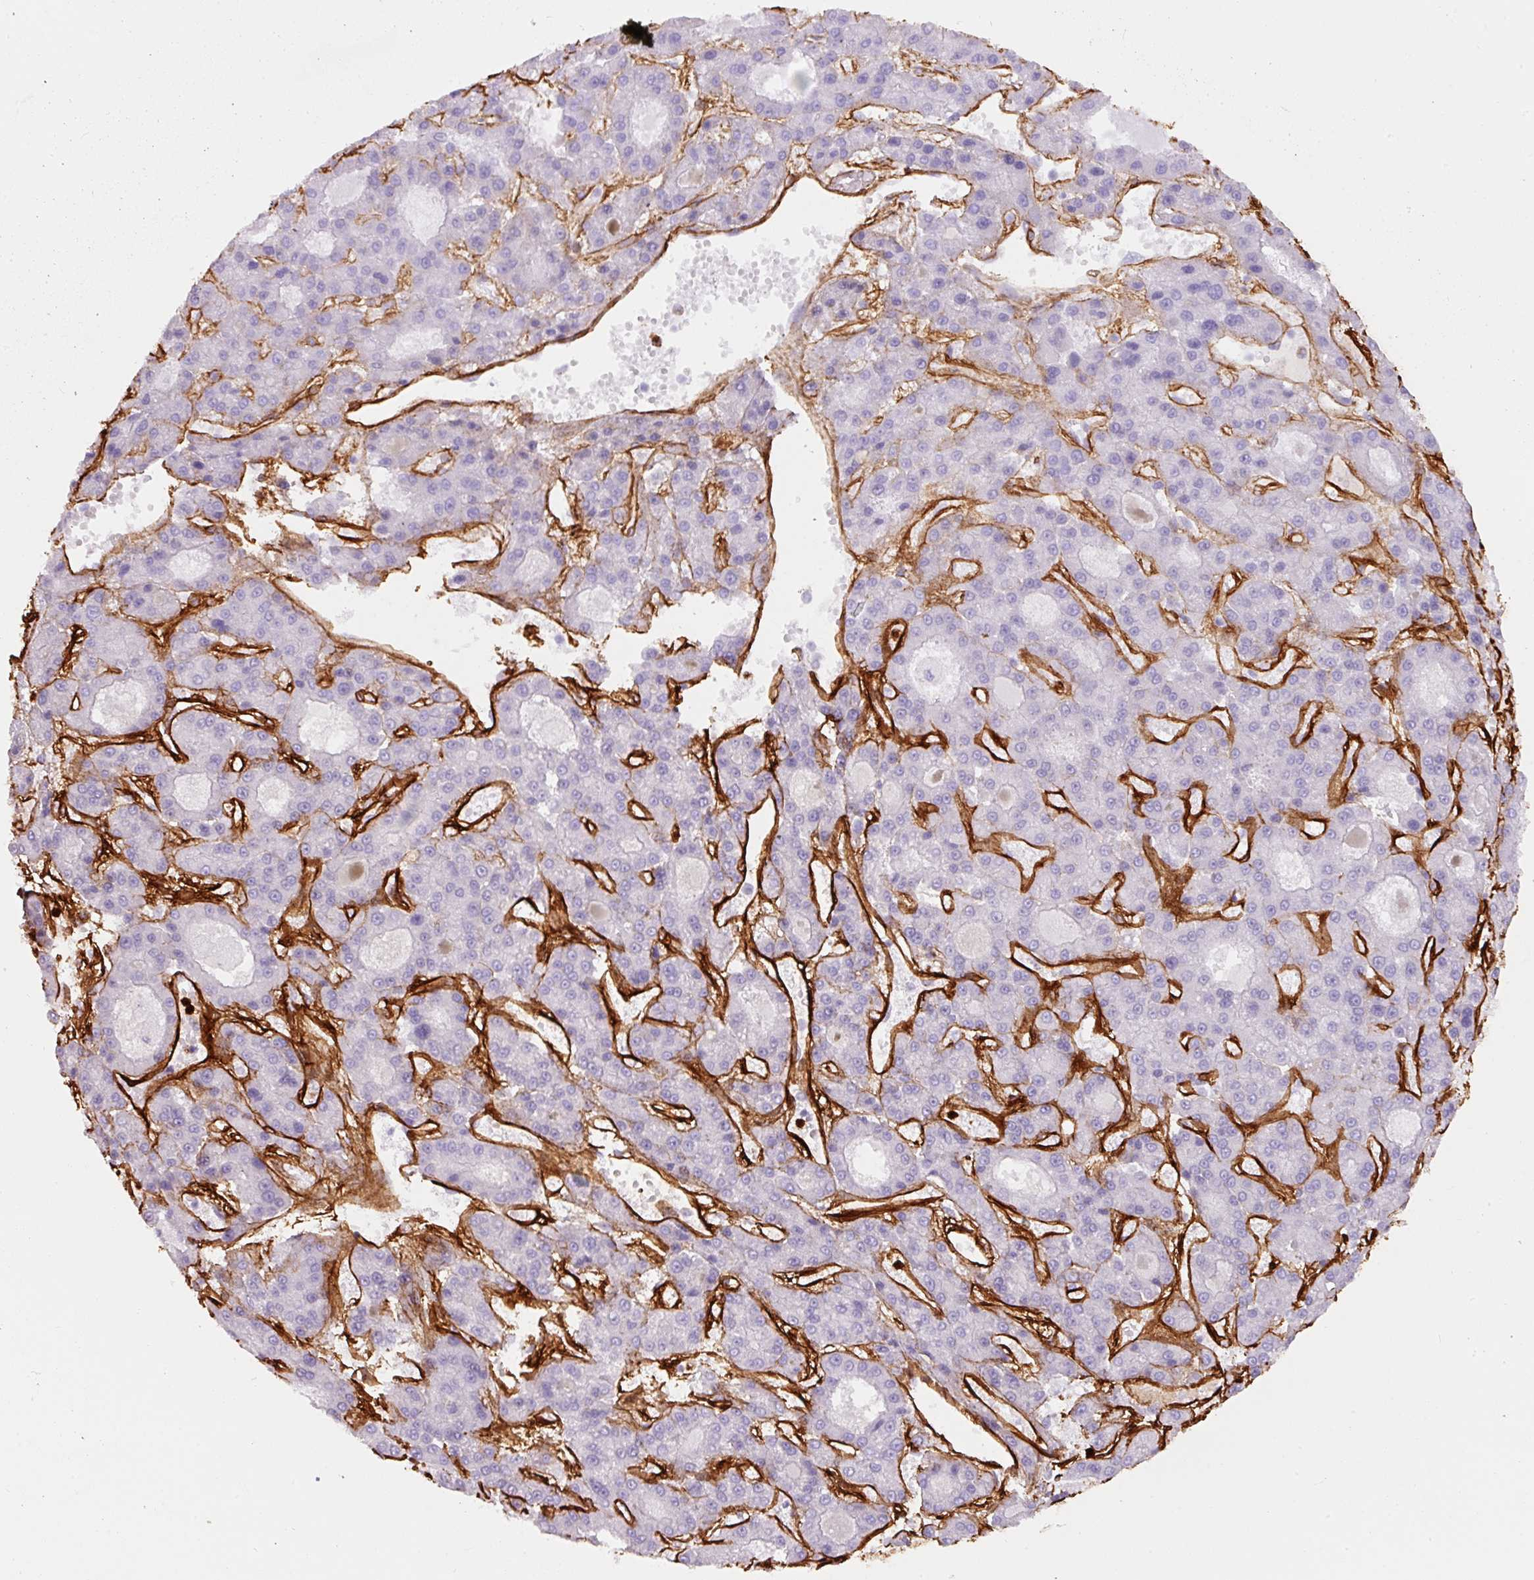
{"staining": {"intensity": "negative", "quantity": "none", "location": "none"}, "tissue": "liver cancer", "cell_type": "Tumor cells", "image_type": "cancer", "snomed": [{"axis": "morphology", "description": "Carcinoma, Hepatocellular, NOS"}, {"axis": "topography", "description": "Liver"}], "caption": "Tumor cells are negative for brown protein staining in liver cancer. The staining is performed using DAB (3,3'-diaminobenzidine) brown chromogen with nuclei counter-stained in using hematoxylin.", "gene": "LOXL4", "patient": {"sex": "male", "age": 70}}